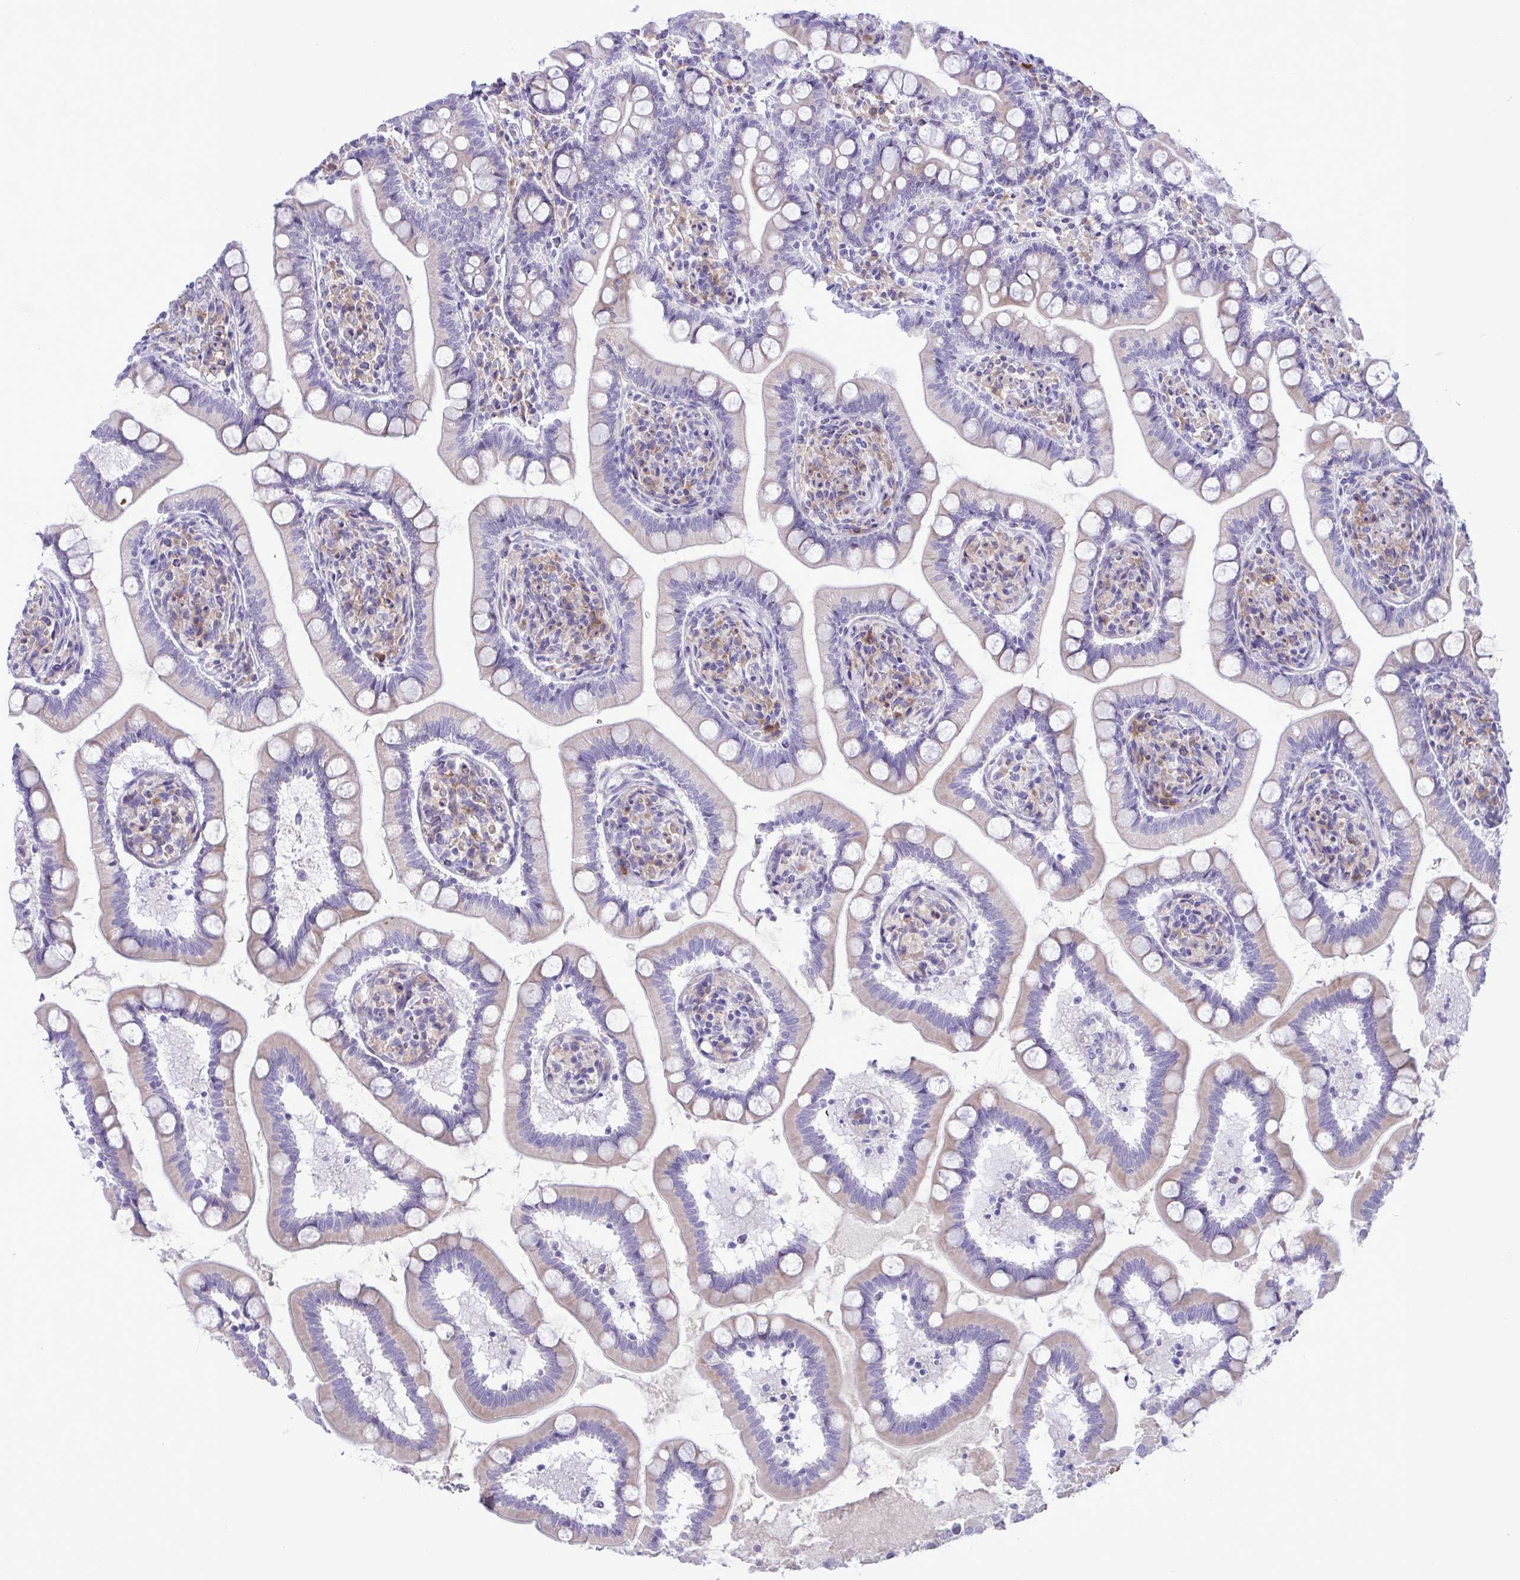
{"staining": {"intensity": "weak", "quantity": "25%-75%", "location": "cytoplasmic/membranous"}, "tissue": "small intestine", "cell_type": "Glandular cells", "image_type": "normal", "snomed": [{"axis": "morphology", "description": "Normal tissue, NOS"}, {"axis": "topography", "description": "Small intestine"}], "caption": "A histopathology image showing weak cytoplasmic/membranous positivity in approximately 25%-75% of glandular cells in unremarkable small intestine, as visualized by brown immunohistochemical staining.", "gene": "FAM86B1", "patient": {"sex": "female", "age": 64}}